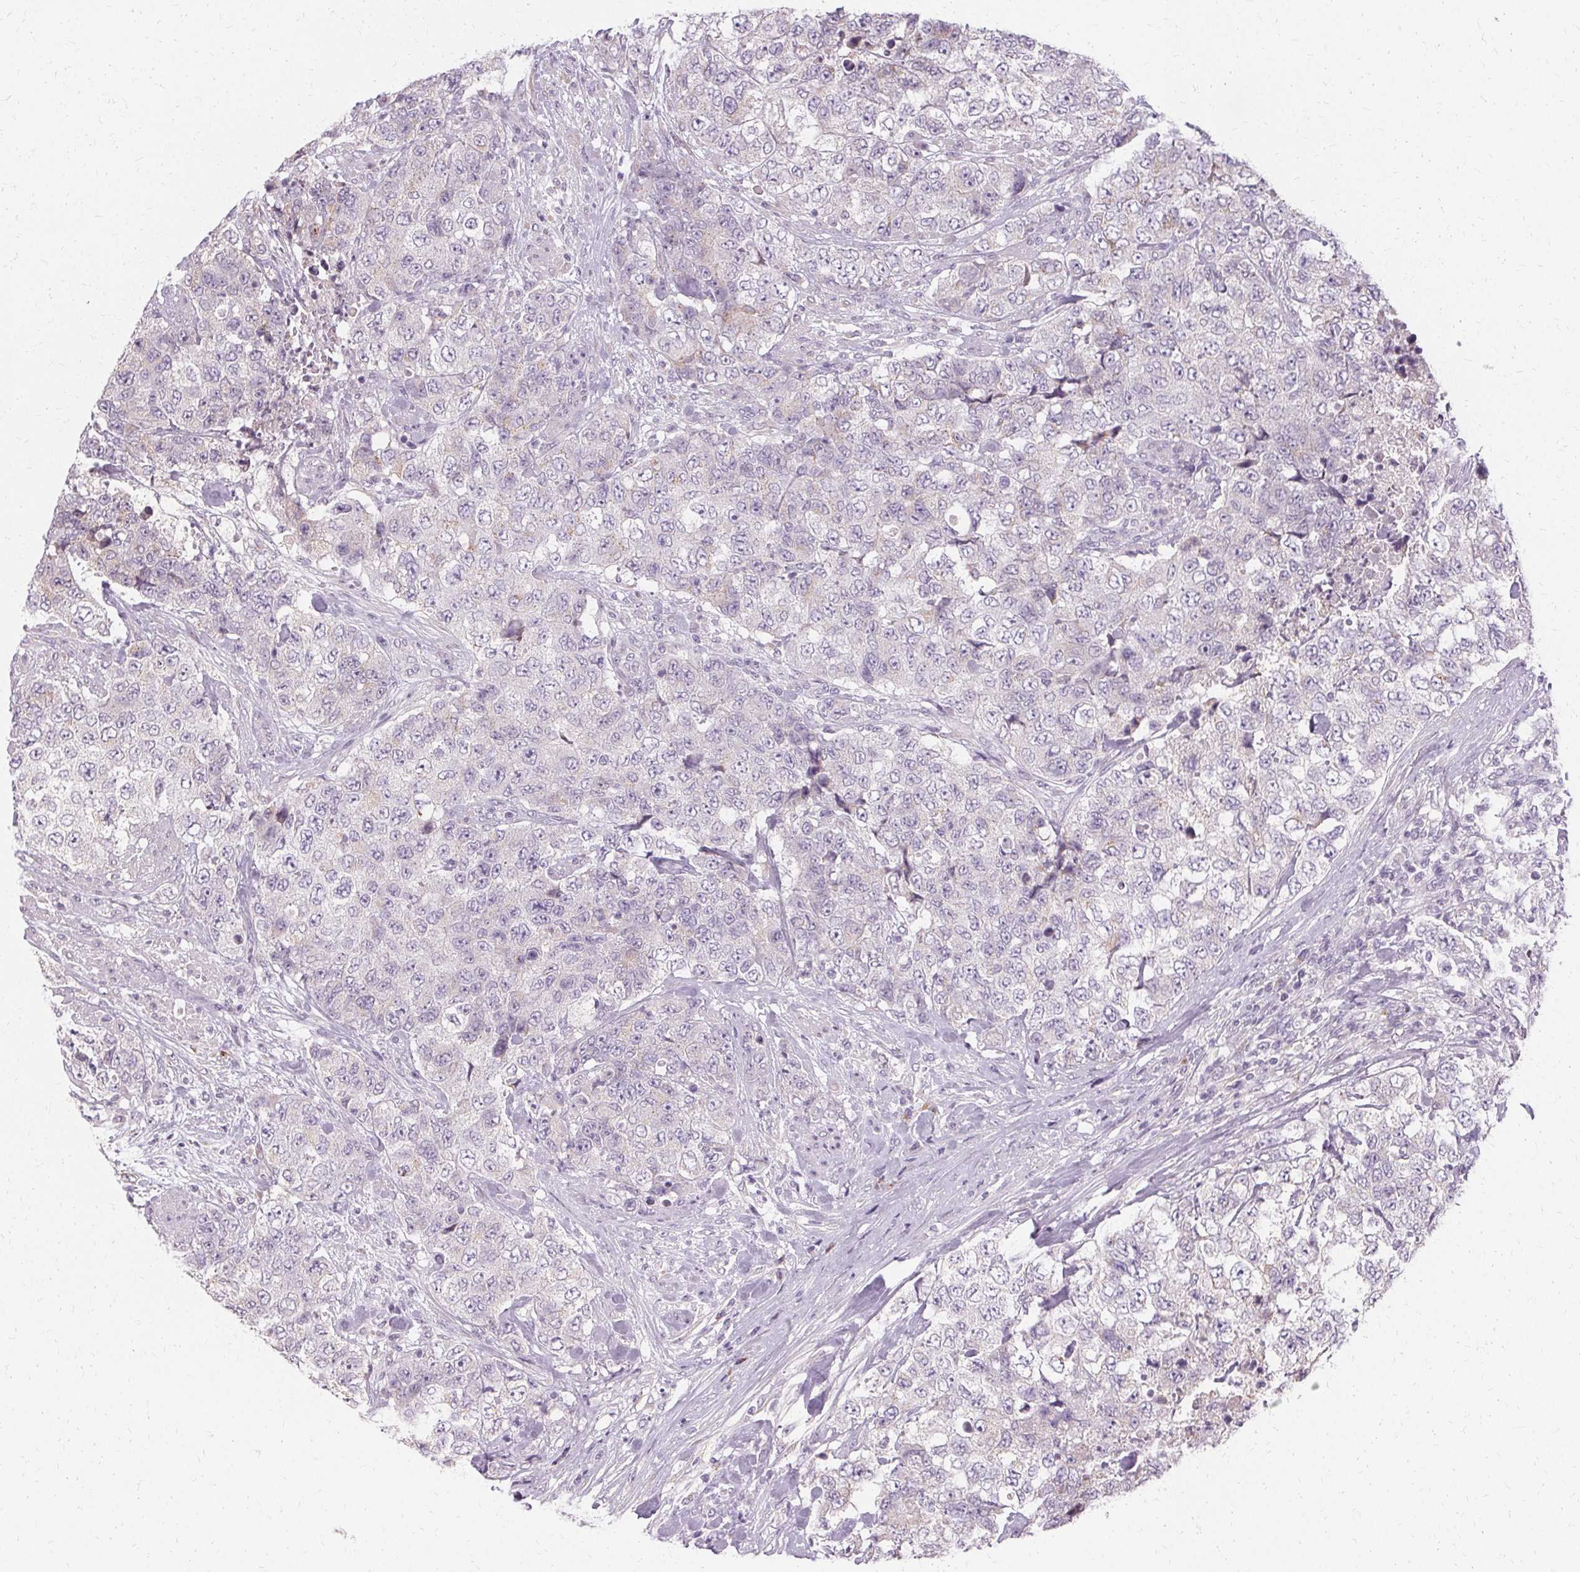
{"staining": {"intensity": "negative", "quantity": "none", "location": "none"}, "tissue": "urothelial cancer", "cell_type": "Tumor cells", "image_type": "cancer", "snomed": [{"axis": "morphology", "description": "Urothelial carcinoma, High grade"}, {"axis": "topography", "description": "Urinary bladder"}], "caption": "This is an immunohistochemistry histopathology image of human urothelial cancer. There is no positivity in tumor cells.", "gene": "FCRL3", "patient": {"sex": "female", "age": 78}}